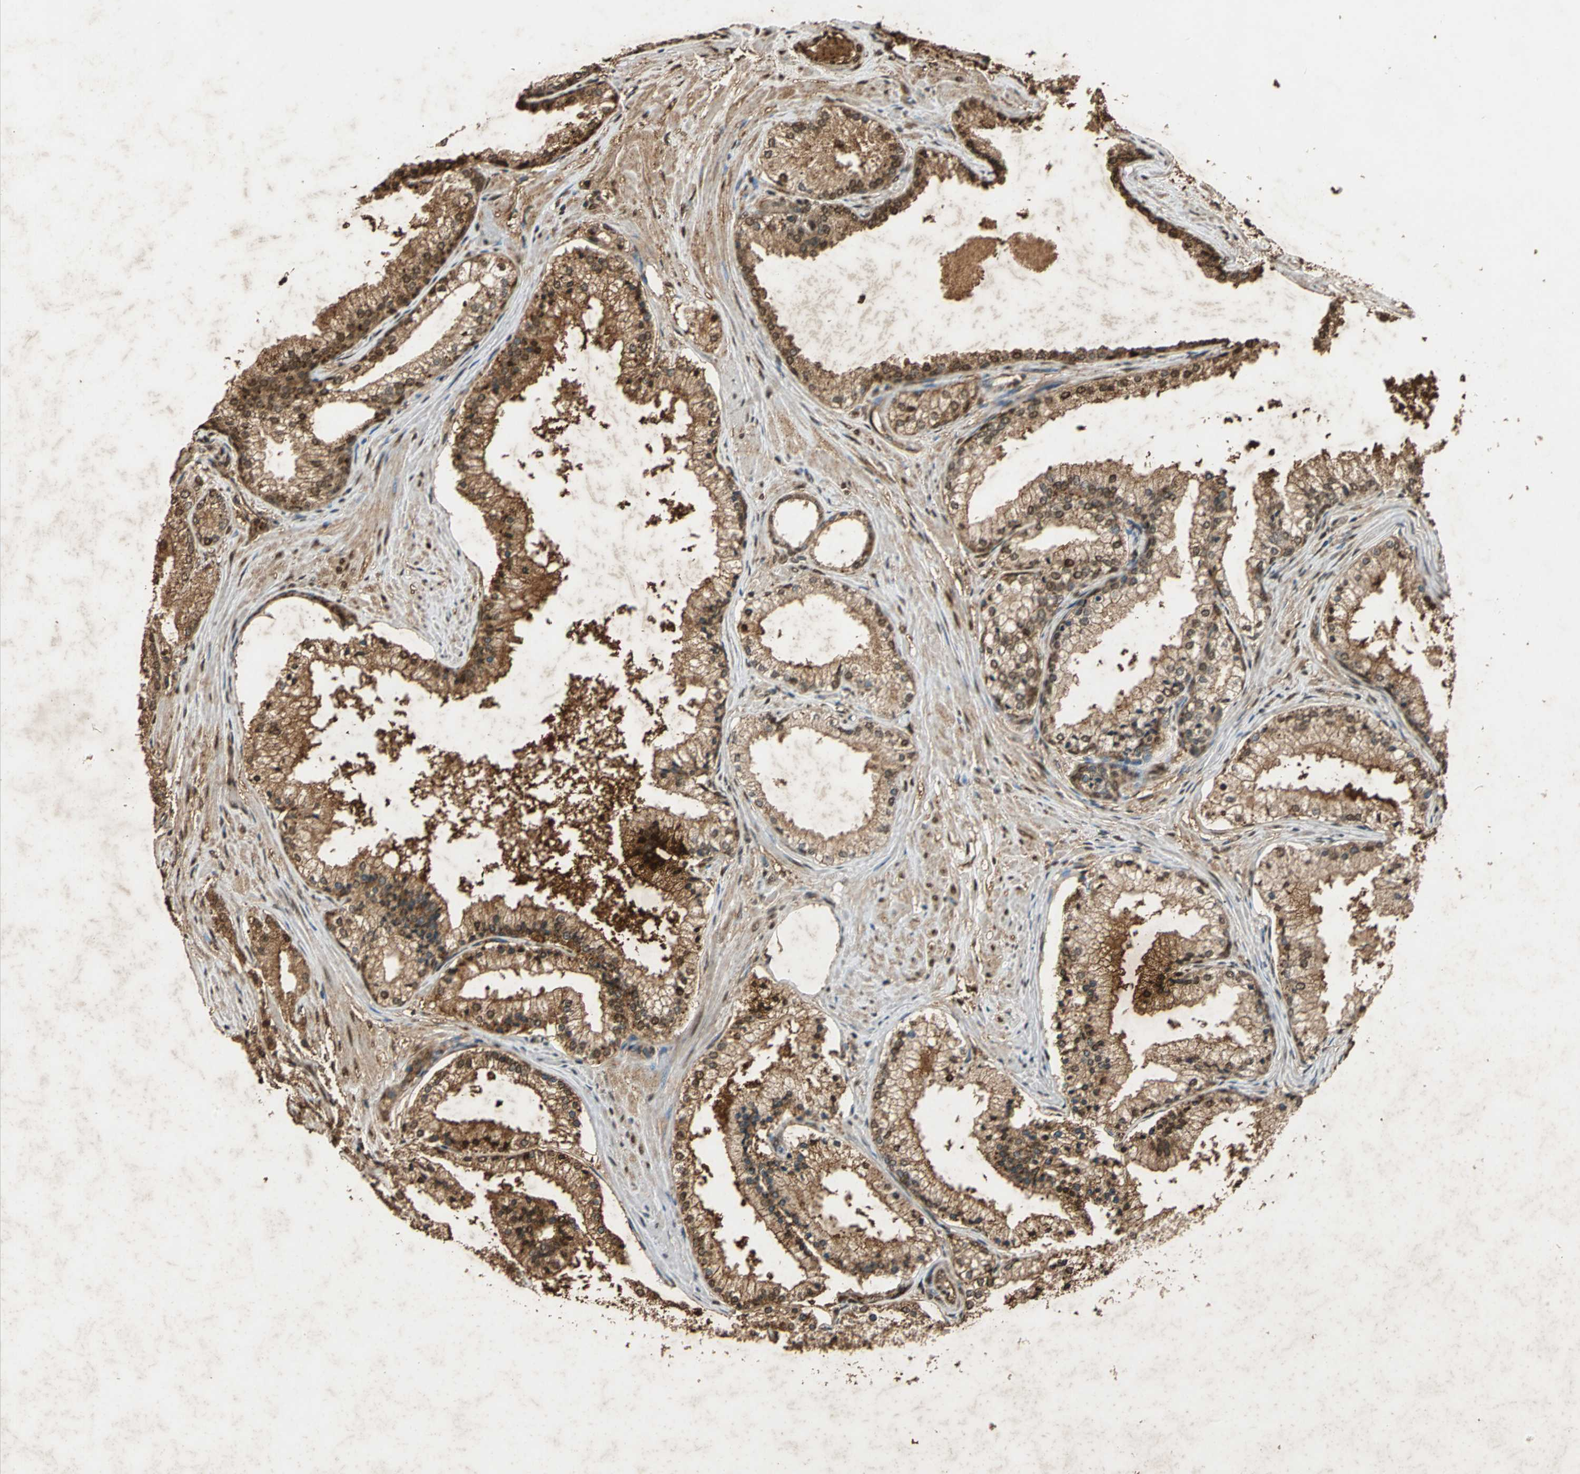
{"staining": {"intensity": "strong", "quantity": ">75%", "location": "cytoplasmic/membranous"}, "tissue": "prostate cancer", "cell_type": "Tumor cells", "image_type": "cancer", "snomed": [{"axis": "morphology", "description": "Adenocarcinoma, Low grade"}, {"axis": "topography", "description": "Prostate"}], "caption": "The micrograph demonstrates a brown stain indicating the presence of a protein in the cytoplasmic/membranous of tumor cells in prostate adenocarcinoma (low-grade).", "gene": "GAPDH", "patient": {"sex": "male", "age": 71}}